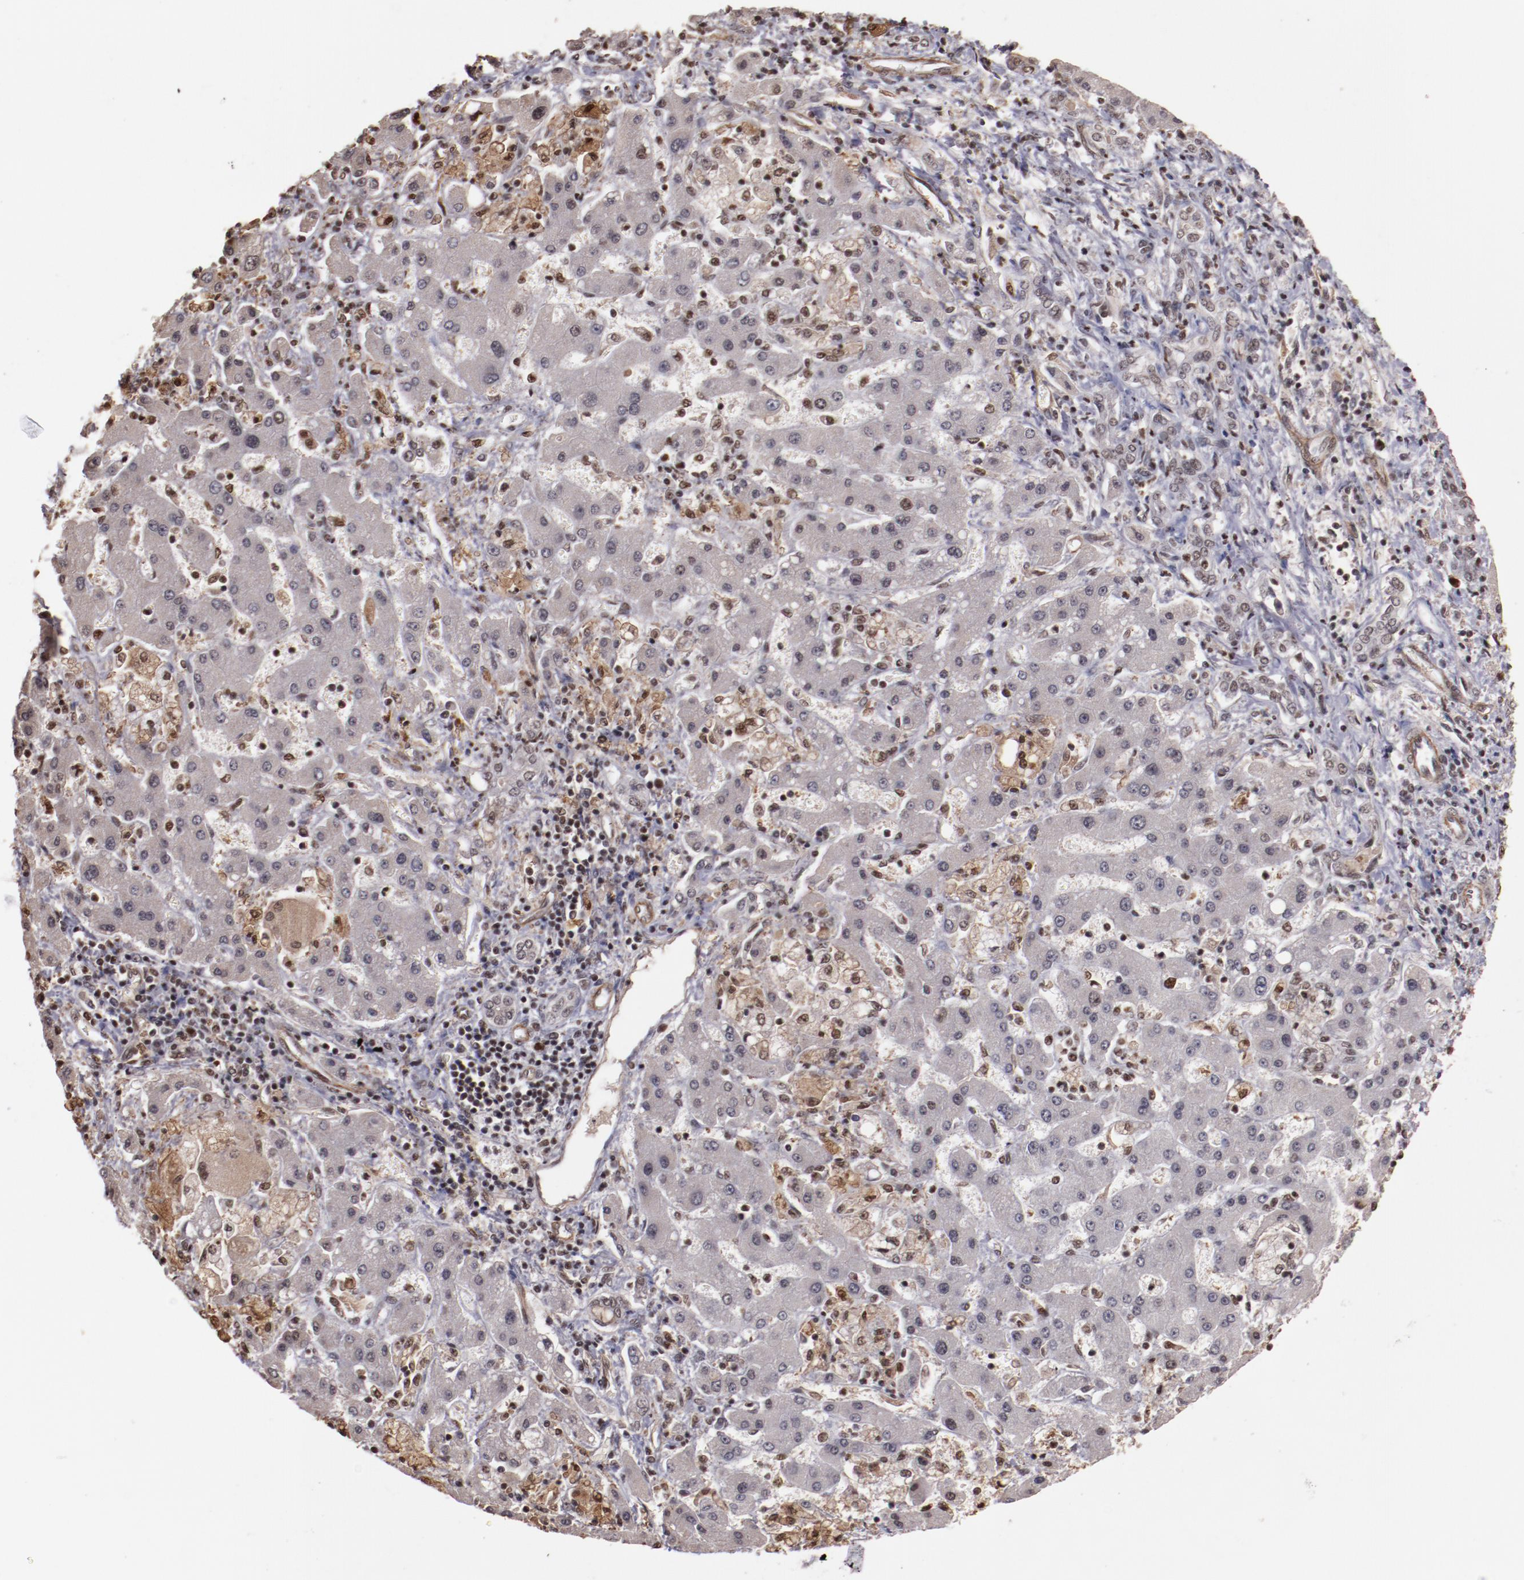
{"staining": {"intensity": "weak", "quantity": "<25%", "location": "nuclear"}, "tissue": "liver cancer", "cell_type": "Tumor cells", "image_type": "cancer", "snomed": [{"axis": "morphology", "description": "Cholangiocarcinoma"}, {"axis": "topography", "description": "Liver"}], "caption": "Tumor cells are negative for protein expression in human liver cancer (cholangiocarcinoma).", "gene": "STAG2", "patient": {"sex": "male", "age": 50}}